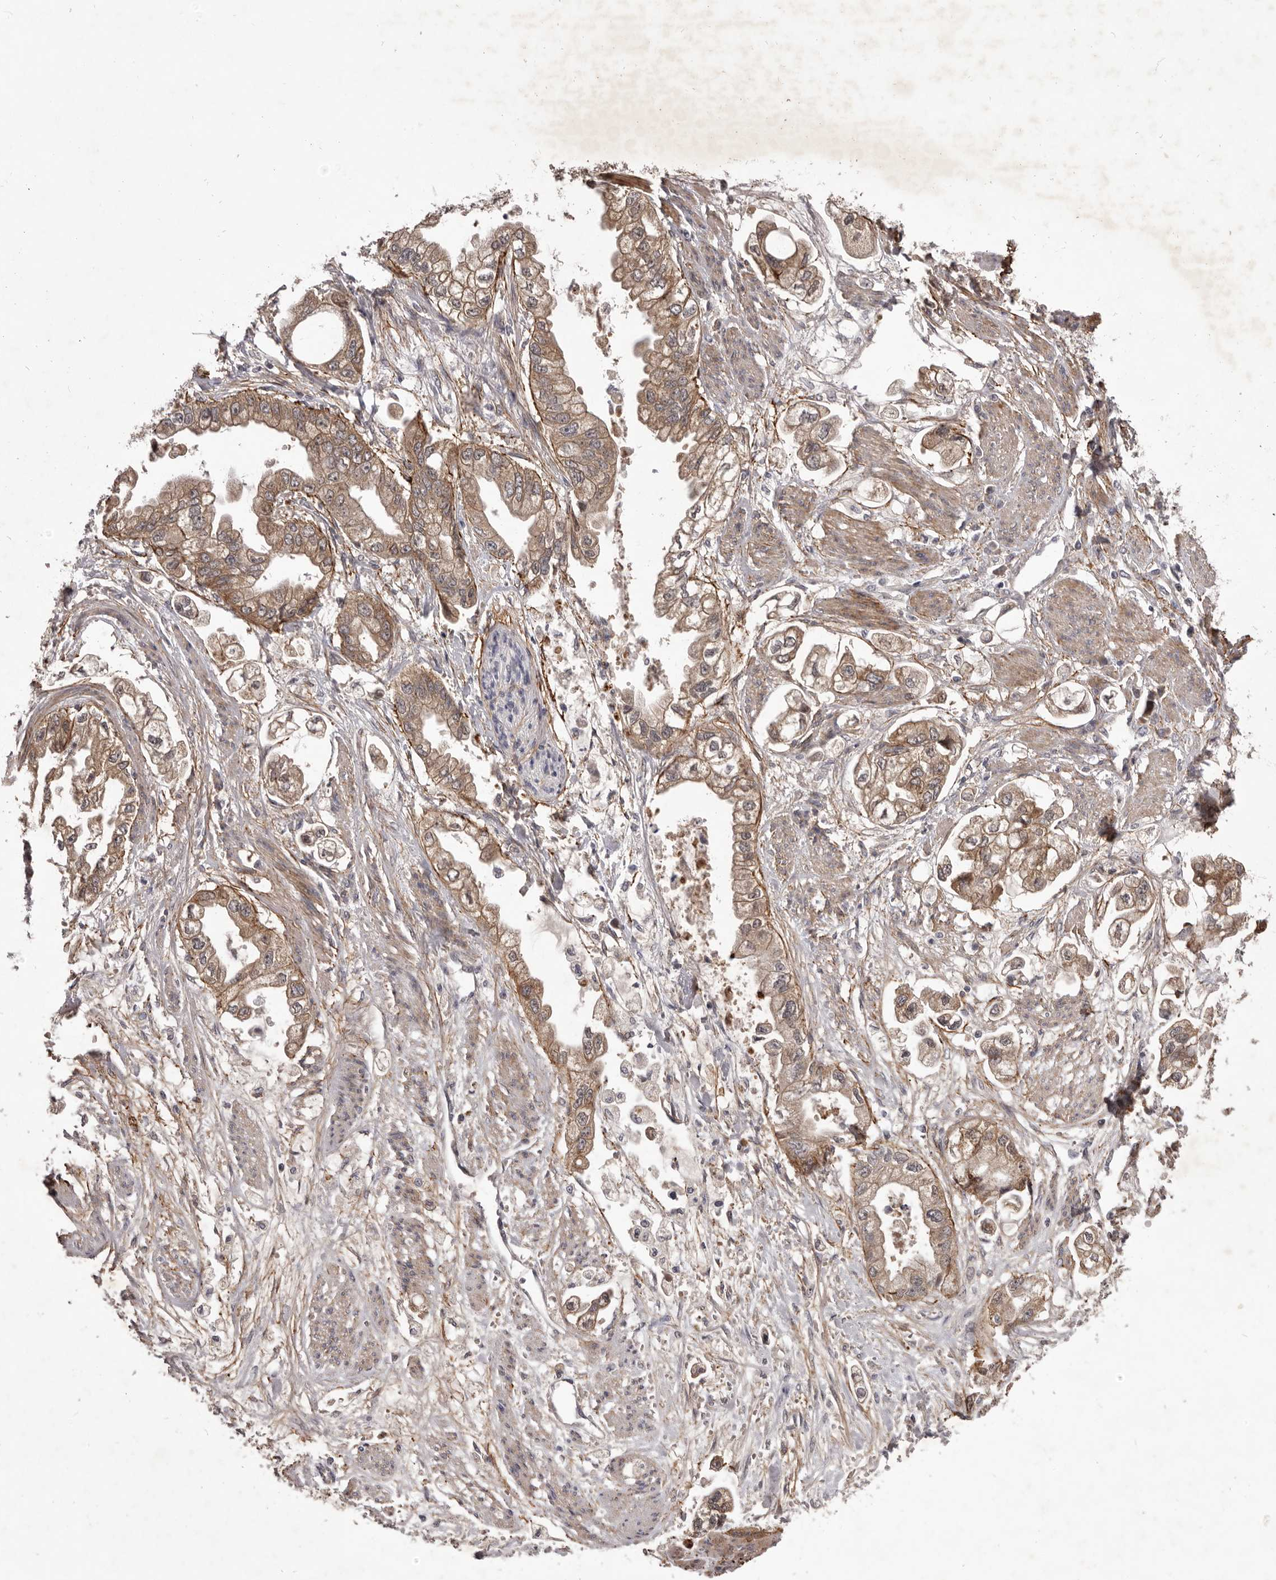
{"staining": {"intensity": "weak", "quantity": "25%-75%", "location": "cytoplasmic/membranous"}, "tissue": "stomach cancer", "cell_type": "Tumor cells", "image_type": "cancer", "snomed": [{"axis": "morphology", "description": "Adenocarcinoma, NOS"}, {"axis": "topography", "description": "Stomach"}], "caption": "Protein staining shows weak cytoplasmic/membranous staining in about 25%-75% of tumor cells in stomach cancer. The protein of interest is stained brown, and the nuclei are stained in blue (DAB (3,3'-diaminobenzidine) IHC with brightfield microscopy, high magnification).", "gene": "HBS1L", "patient": {"sex": "male", "age": 62}}